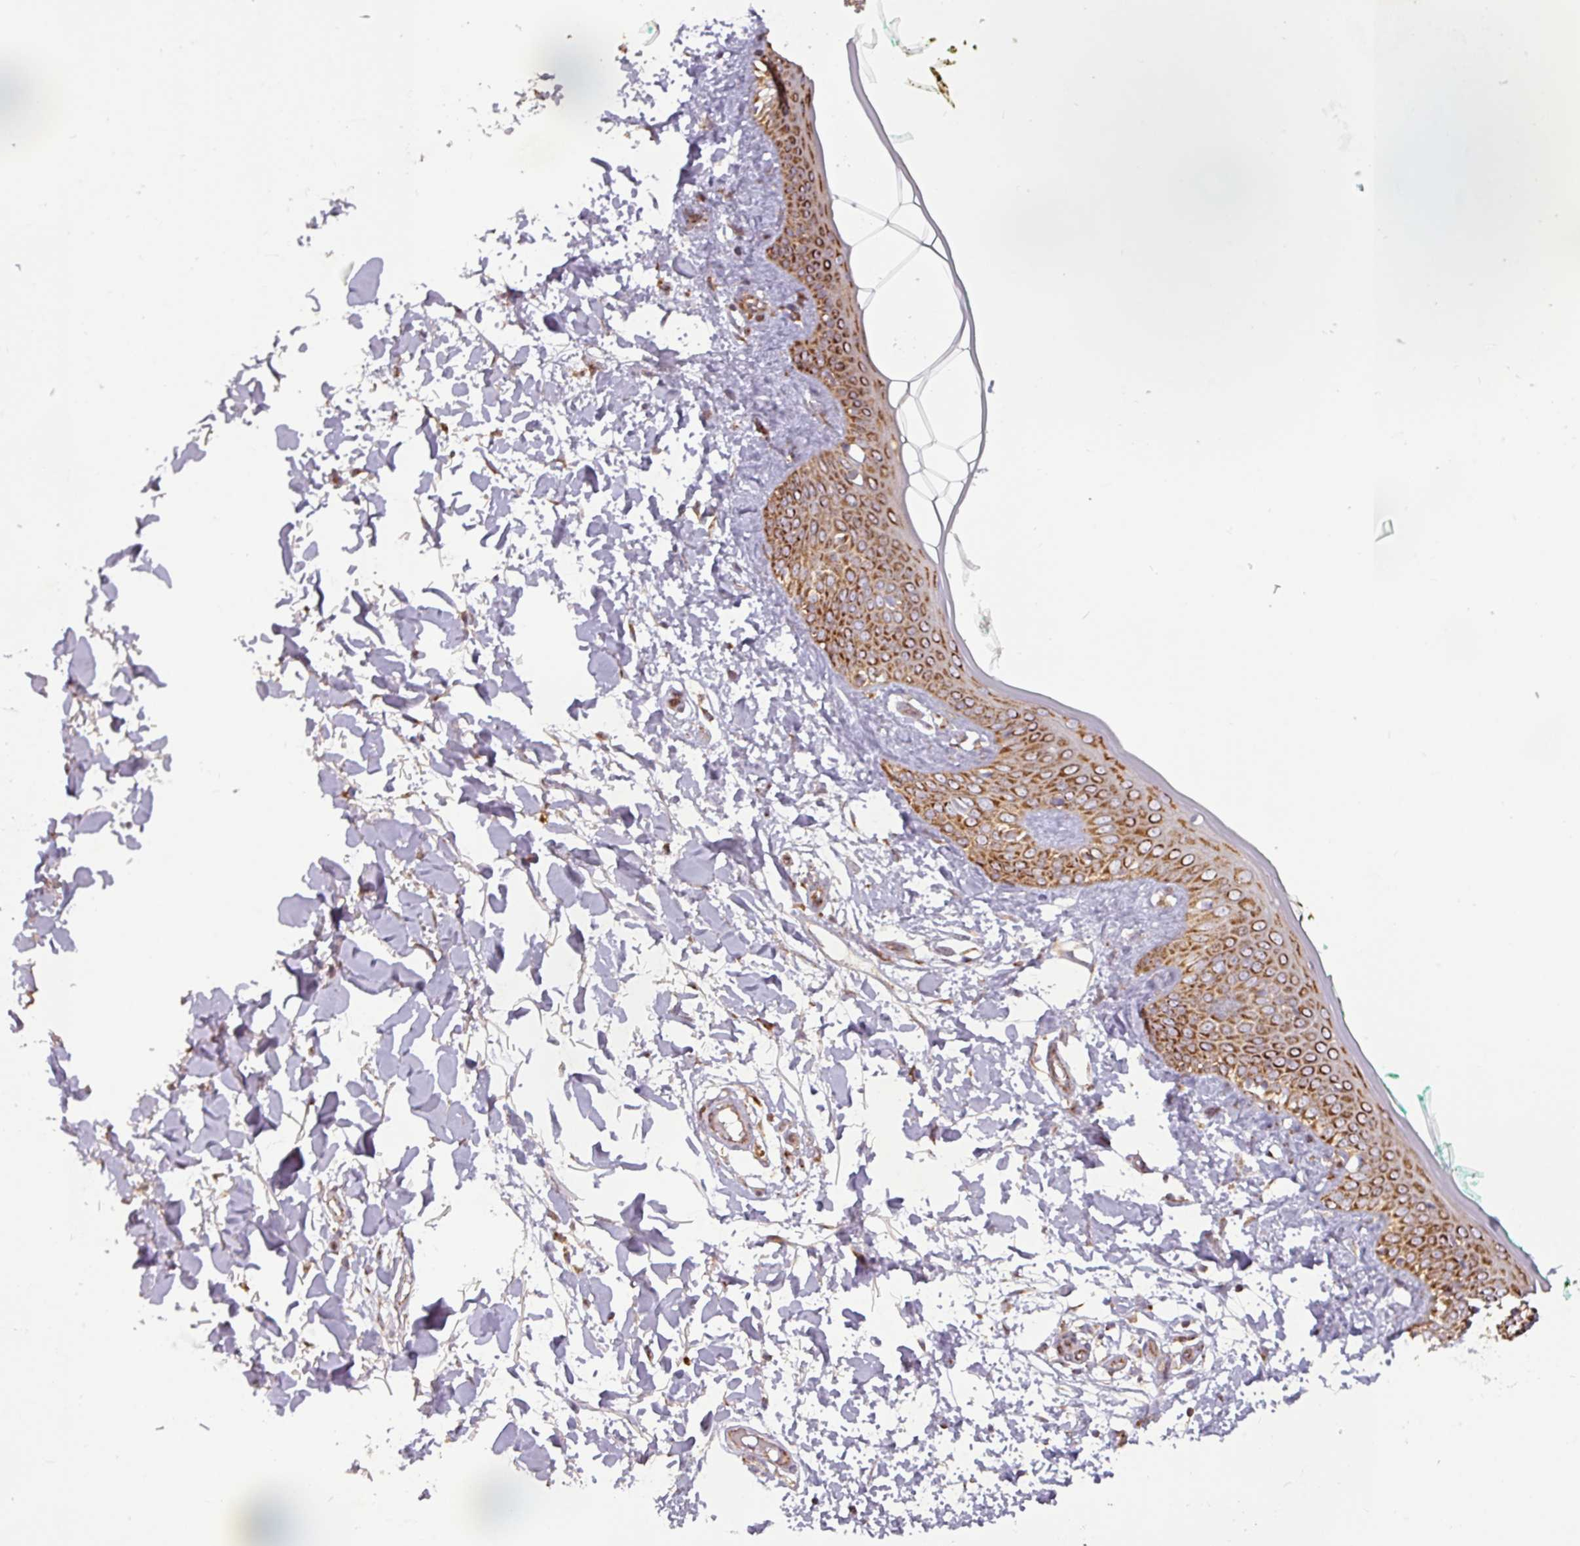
{"staining": {"intensity": "moderate", "quantity": ">75%", "location": "cytoplasmic/membranous"}, "tissue": "skin", "cell_type": "Fibroblasts", "image_type": "normal", "snomed": [{"axis": "morphology", "description": "Normal tissue, NOS"}, {"axis": "topography", "description": "Skin"}], "caption": "Immunohistochemical staining of normal human skin reveals moderate cytoplasmic/membranous protein positivity in approximately >75% of fibroblasts.", "gene": "GPD2", "patient": {"sex": "female", "age": 34}}